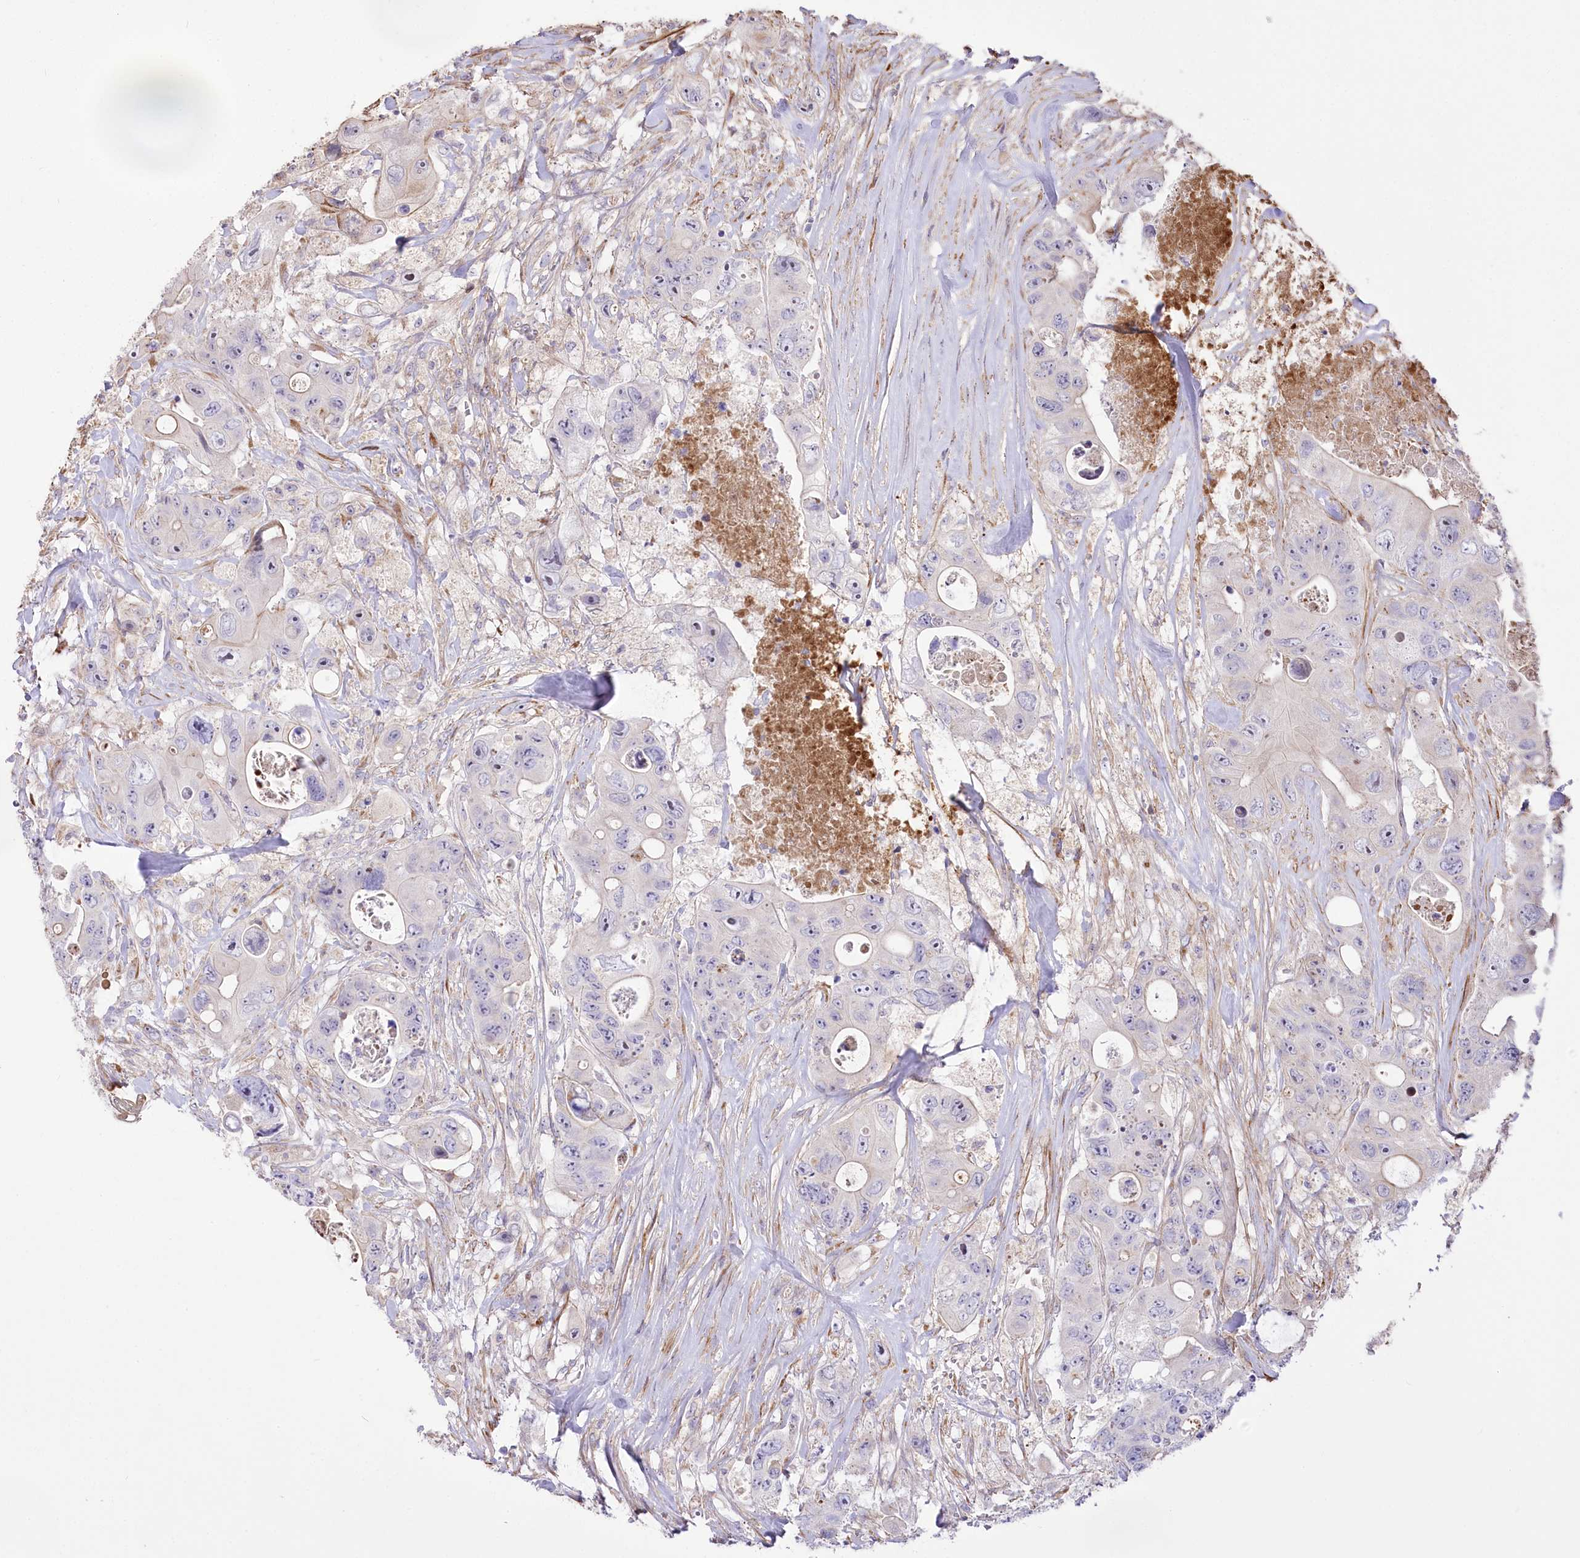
{"staining": {"intensity": "negative", "quantity": "none", "location": "none"}, "tissue": "colorectal cancer", "cell_type": "Tumor cells", "image_type": "cancer", "snomed": [{"axis": "morphology", "description": "Adenocarcinoma, NOS"}, {"axis": "topography", "description": "Colon"}], "caption": "This is a image of IHC staining of colorectal cancer (adenocarcinoma), which shows no staining in tumor cells. (DAB immunohistochemistry with hematoxylin counter stain).", "gene": "RNF24", "patient": {"sex": "female", "age": 46}}